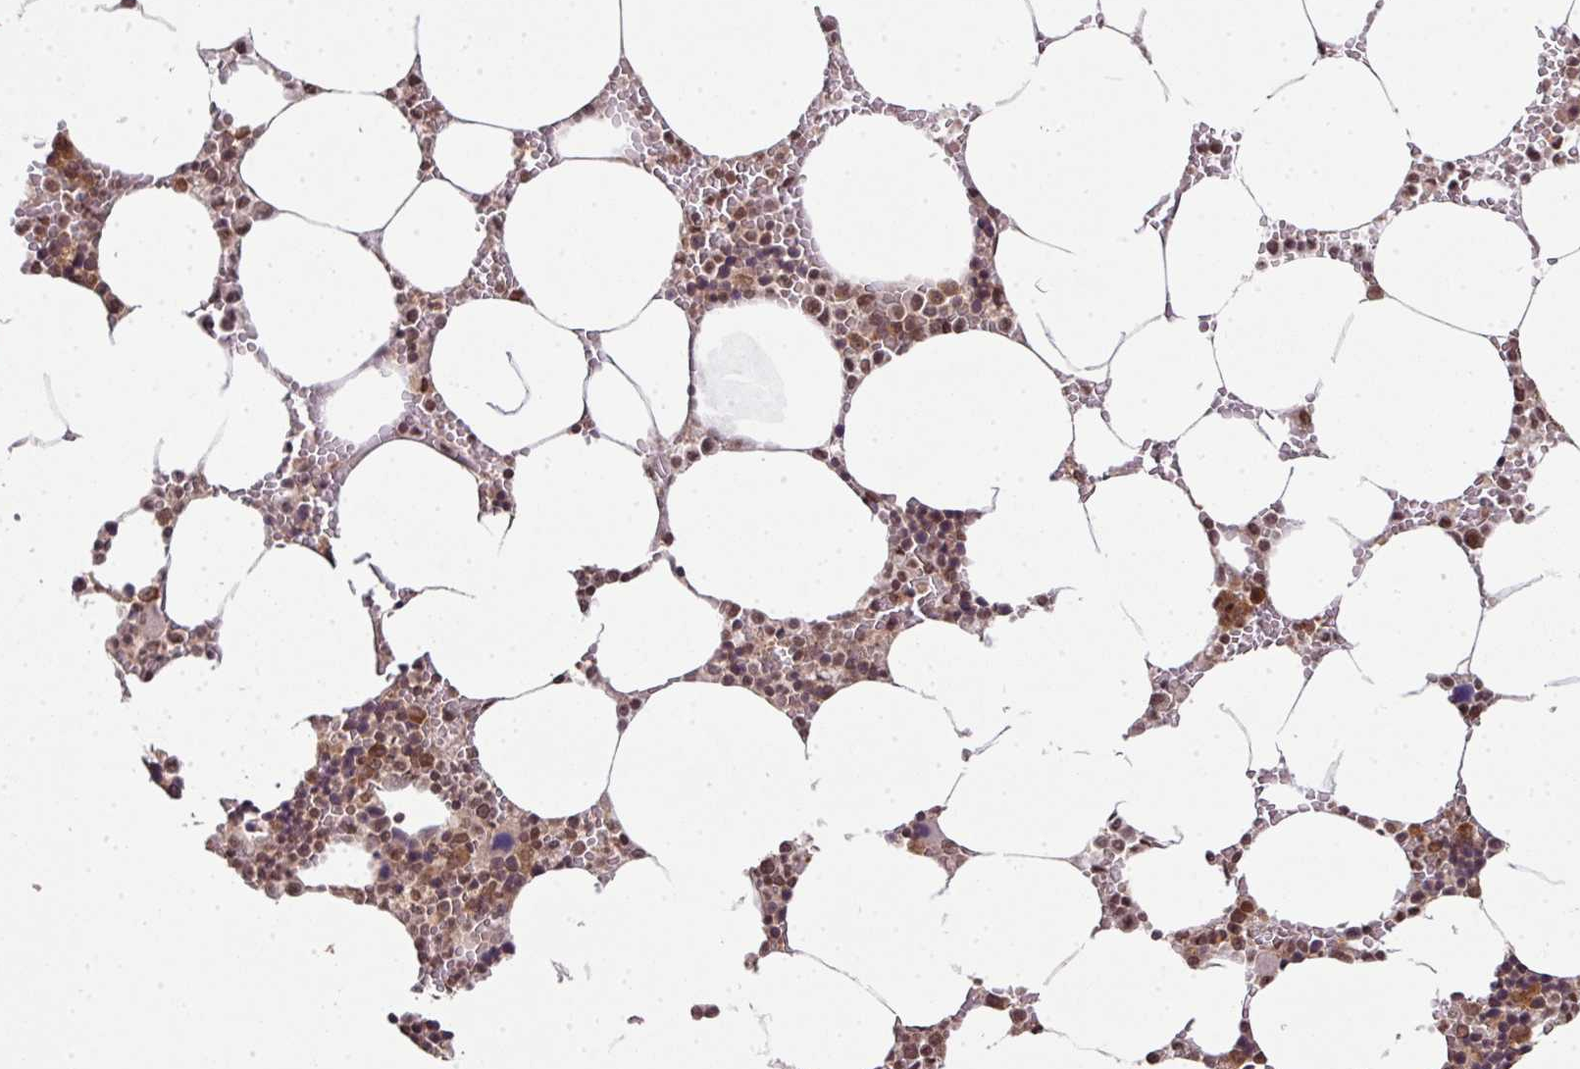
{"staining": {"intensity": "moderate", "quantity": "25%-75%", "location": "cytoplasmic/membranous"}, "tissue": "bone marrow", "cell_type": "Hematopoietic cells", "image_type": "normal", "snomed": [{"axis": "morphology", "description": "Normal tissue, NOS"}, {"axis": "topography", "description": "Bone marrow"}], "caption": "Moderate cytoplasmic/membranous staining is appreciated in approximately 25%-75% of hematopoietic cells in normal bone marrow.", "gene": "ANKRD18A", "patient": {"sex": "male", "age": 70}}